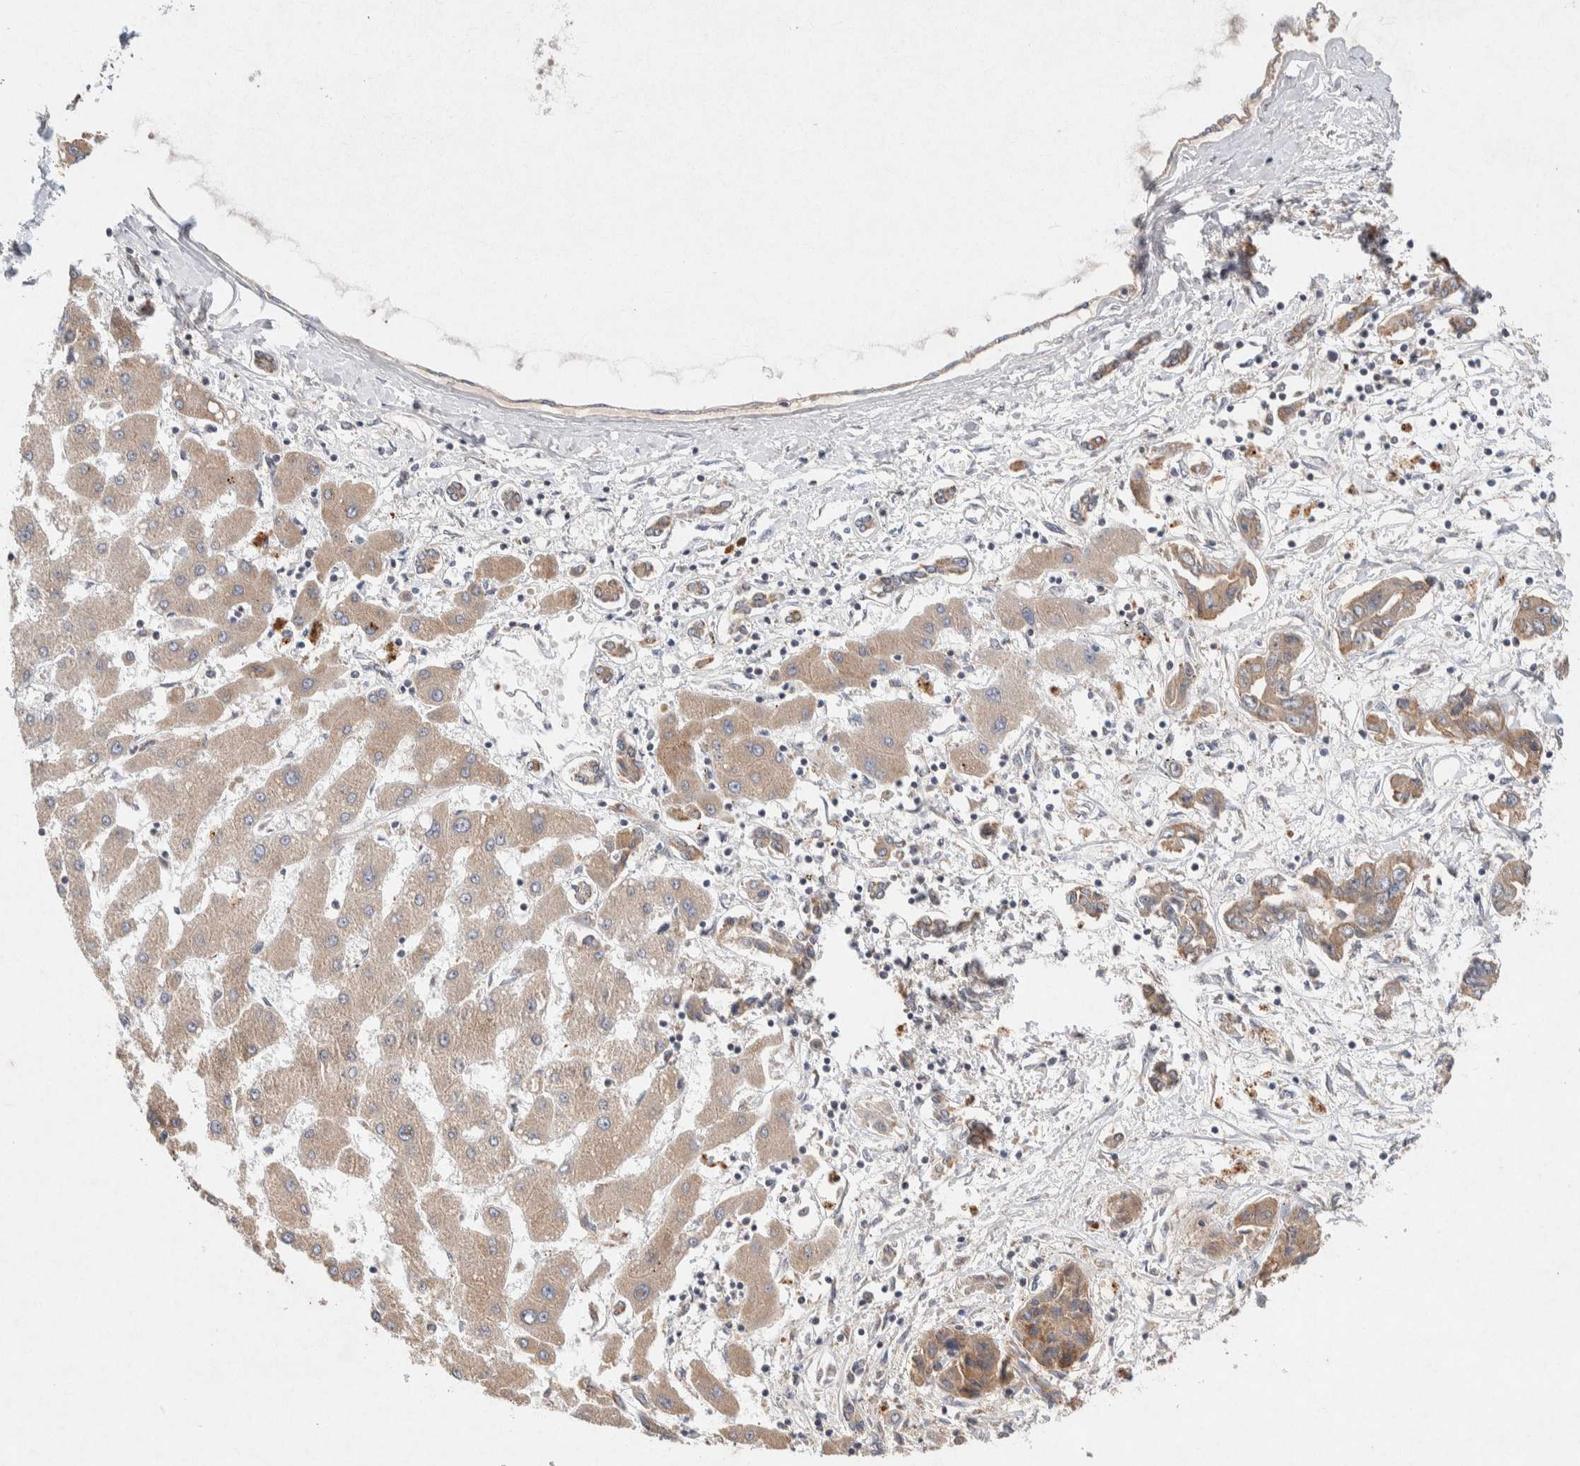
{"staining": {"intensity": "moderate", "quantity": ">75%", "location": "cytoplasmic/membranous"}, "tissue": "liver cancer", "cell_type": "Tumor cells", "image_type": "cancer", "snomed": [{"axis": "morphology", "description": "Cholangiocarcinoma"}, {"axis": "topography", "description": "Liver"}], "caption": "Protein expression analysis of human liver cholangiocarcinoma reveals moderate cytoplasmic/membranous staining in about >75% of tumor cells.", "gene": "CMTM4", "patient": {"sex": "male", "age": 59}}